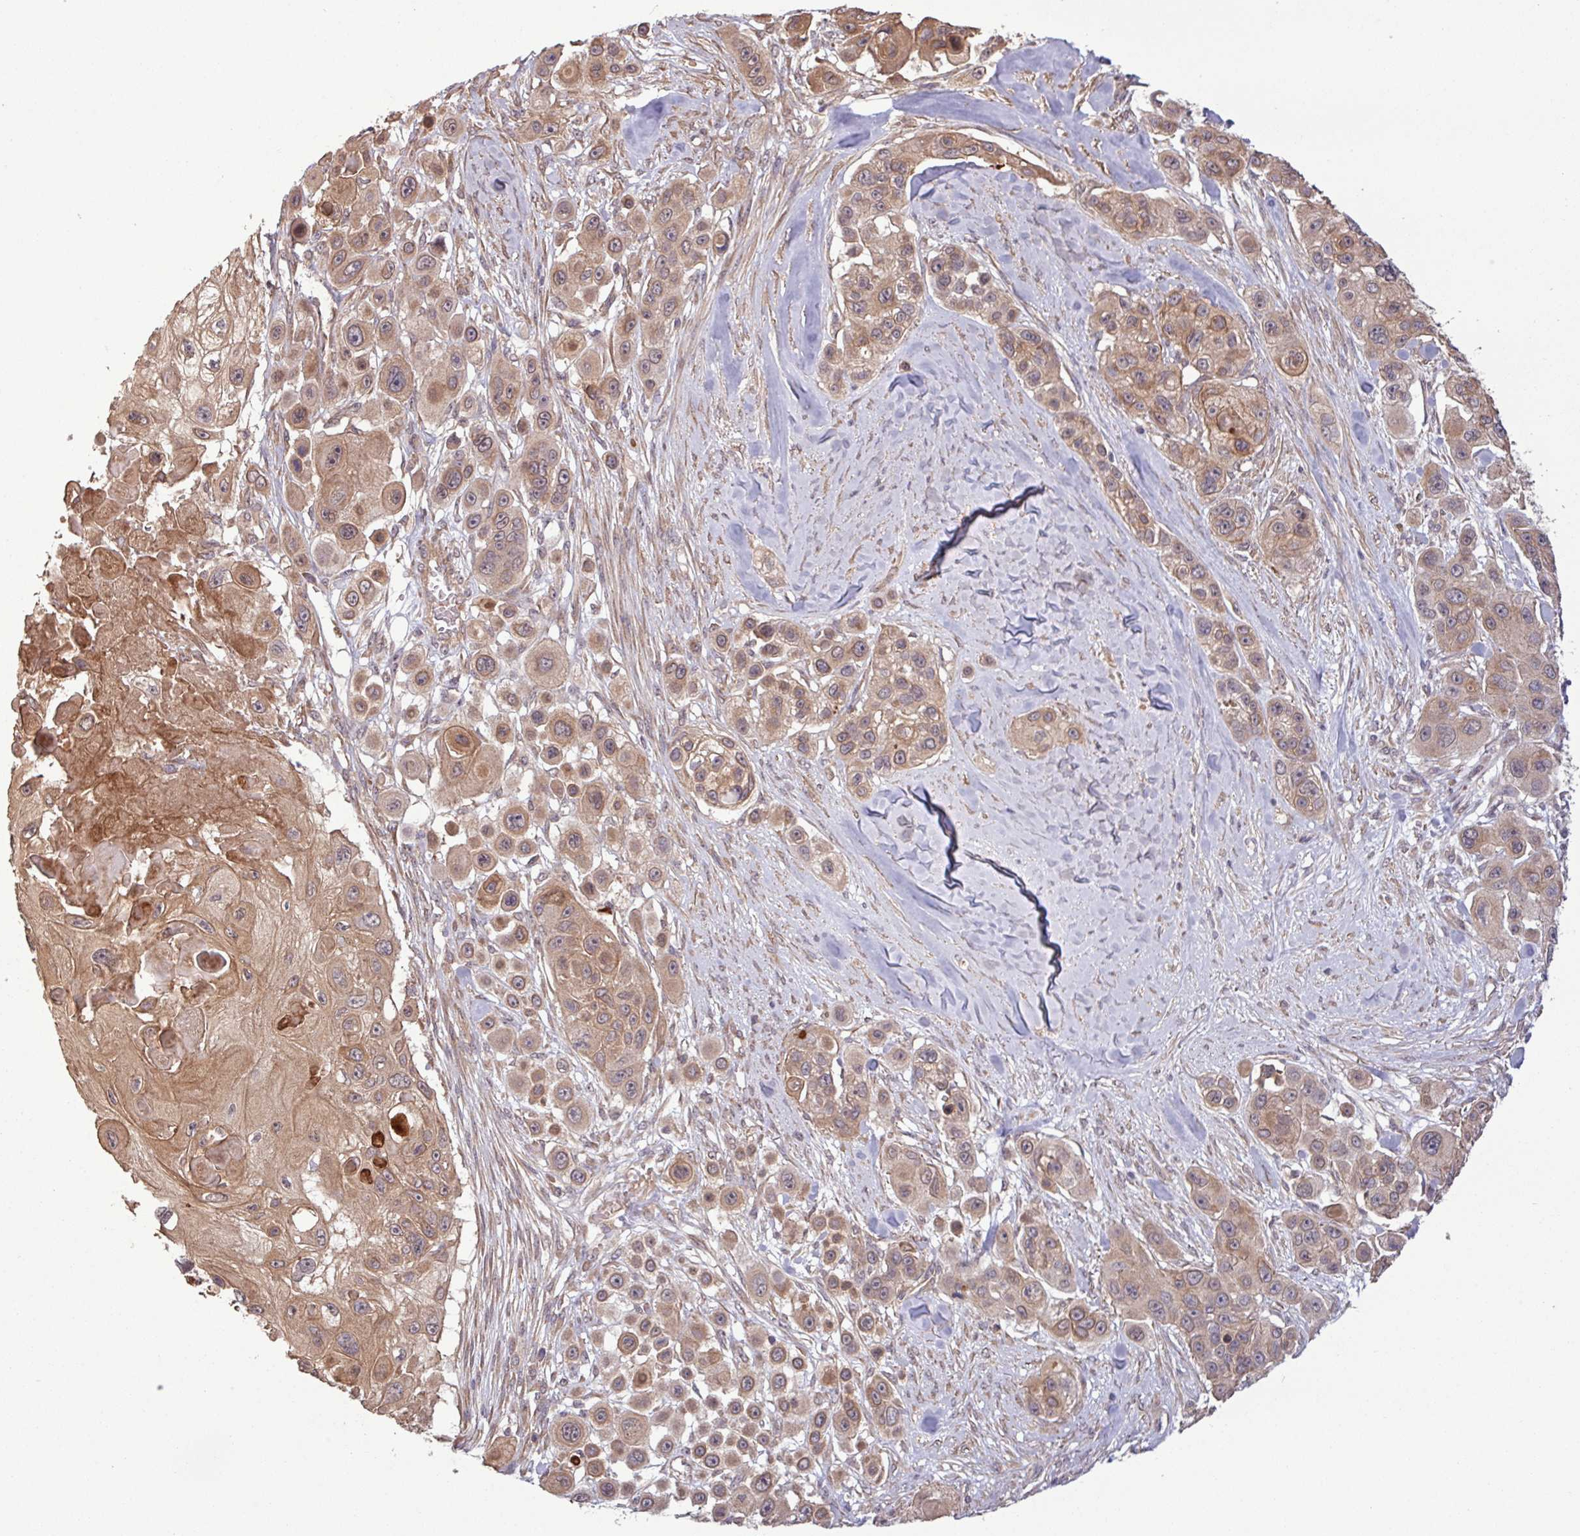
{"staining": {"intensity": "moderate", "quantity": ">75%", "location": "cytoplasmic/membranous"}, "tissue": "skin cancer", "cell_type": "Tumor cells", "image_type": "cancer", "snomed": [{"axis": "morphology", "description": "Squamous cell carcinoma, NOS"}, {"axis": "topography", "description": "Skin"}], "caption": "This micrograph exhibits immunohistochemistry staining of skin squamous cell carcinoma, with medium moderate cytoplasmic/membranous staining in approximately >75% of tumor cells.", "gene": "TRABD2A", "patient": {"sex": "male", "age": 67}}